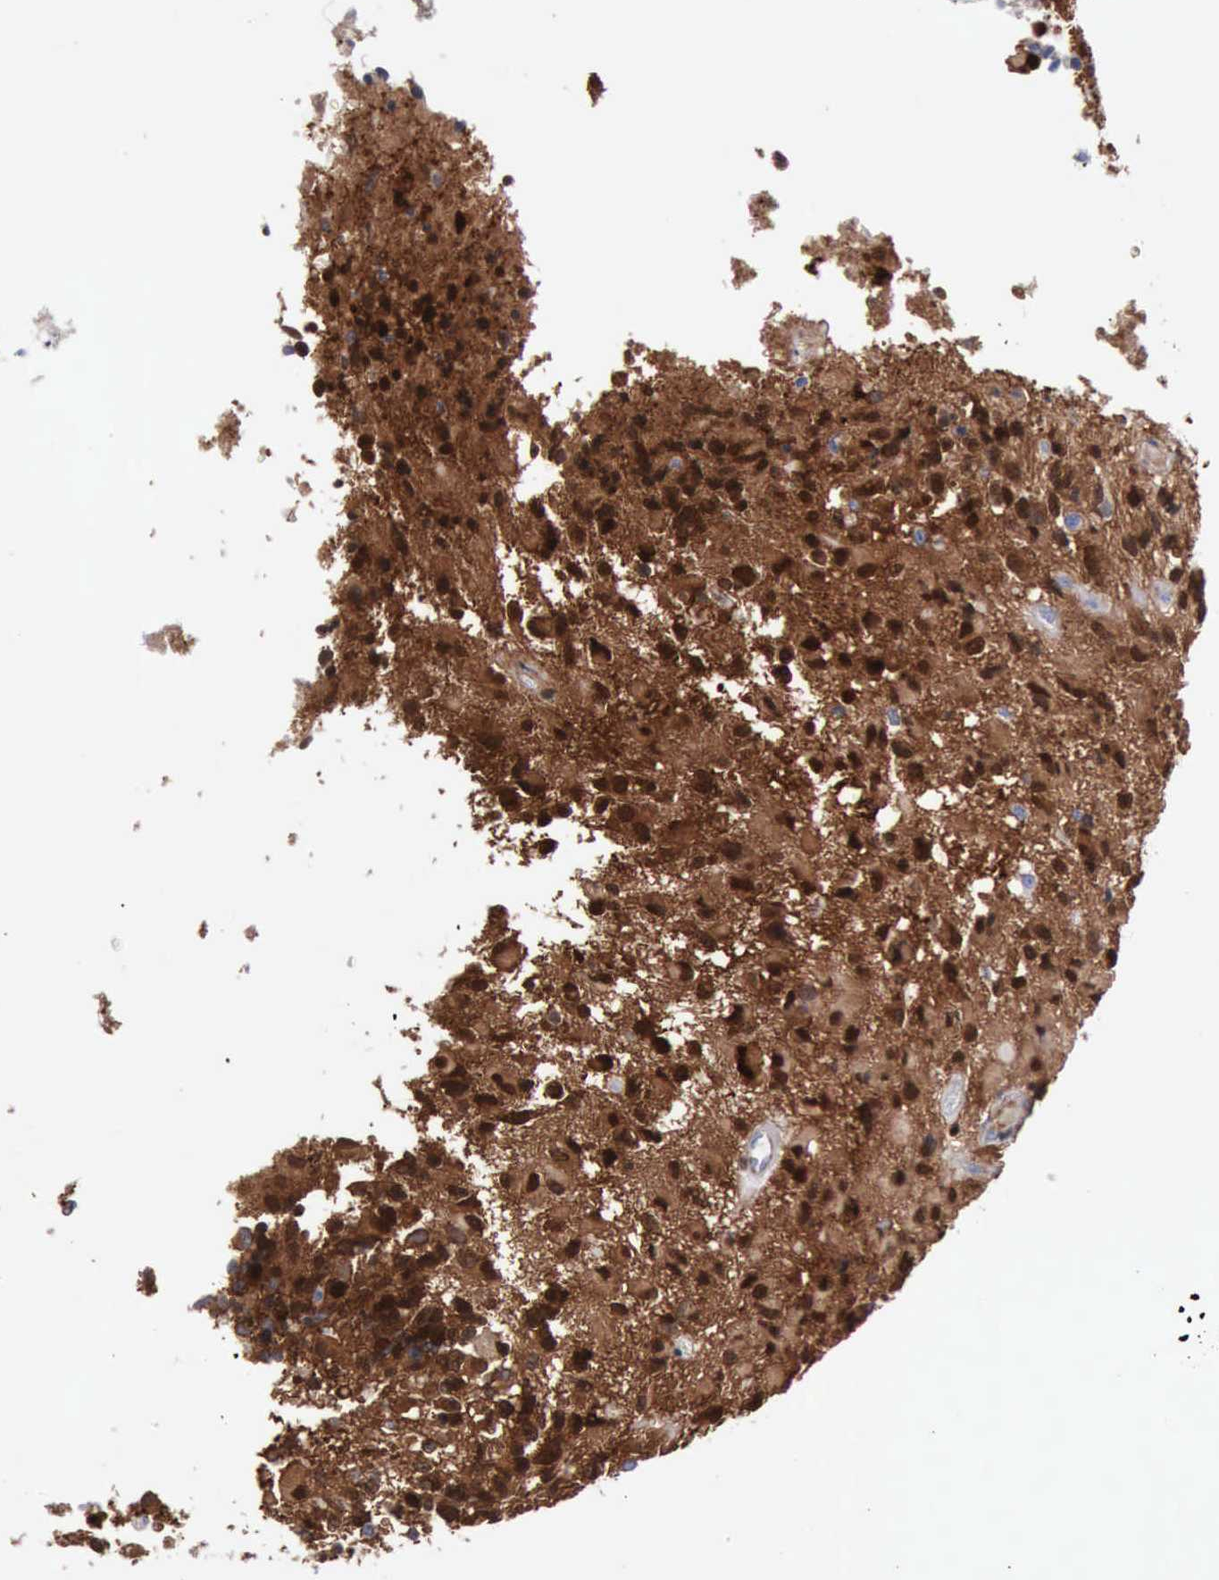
{"staining": {"intensity": "strong", "quantity": ">75%", "location": "cytoplasmic/membranous,nuclear"}, "tissue": "glioma", "cell_type": "Tumor cells", "image_type": "cancer", "snomed": [{"axis": "morphology", "description": "Glioma, malignant, High grade"}, {"axis": "topography", "description": "Brain"}], "caption": "Malignant glioma (high-grade) stained with a protein marker displays strong staining in tumor cells.", "gene": "FHL1", "patient": {"sex": "male", "age": 69}}